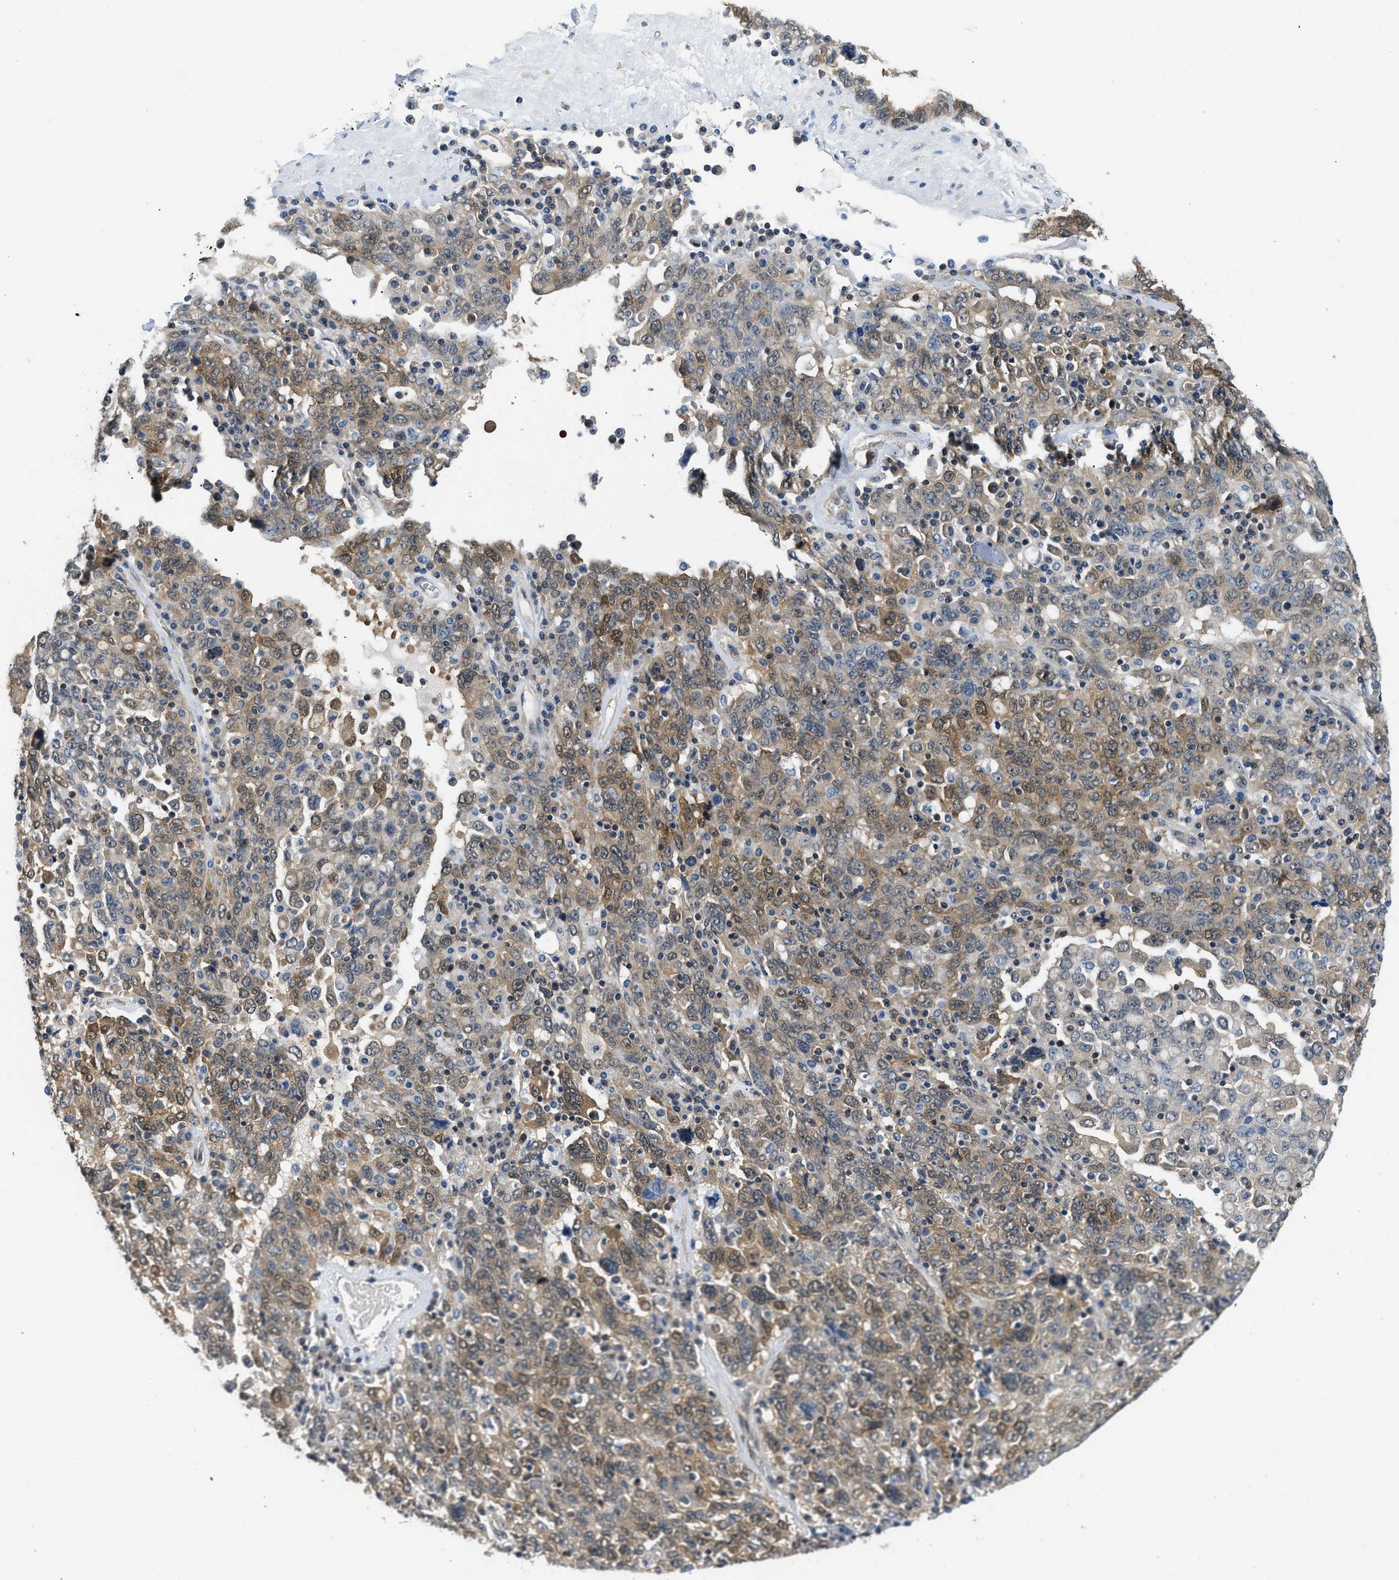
{"staining": {"intensity": "weak", "quantity": ">75%", "location": "cytoplasmic/membranous,nuclear"}, "tissue": "ovarian cancer", "cell_type": "Tumor cells", "image_type": "cancer", "snomed": [{"axis": "morphology", "description": "Carcinoma, endometroid"}, {"axis": "topography", "description": "Ovary"}], "caption": "Ovarian endometroid carcinoma tissue displays weak cytoplasmic/membranous and nuclear expression in approximately >75% of tumor cells, visualized by immunohistochemistry.", "gene": "EIF4EBP2", "patient": {"sex": "female", "age": 62}}